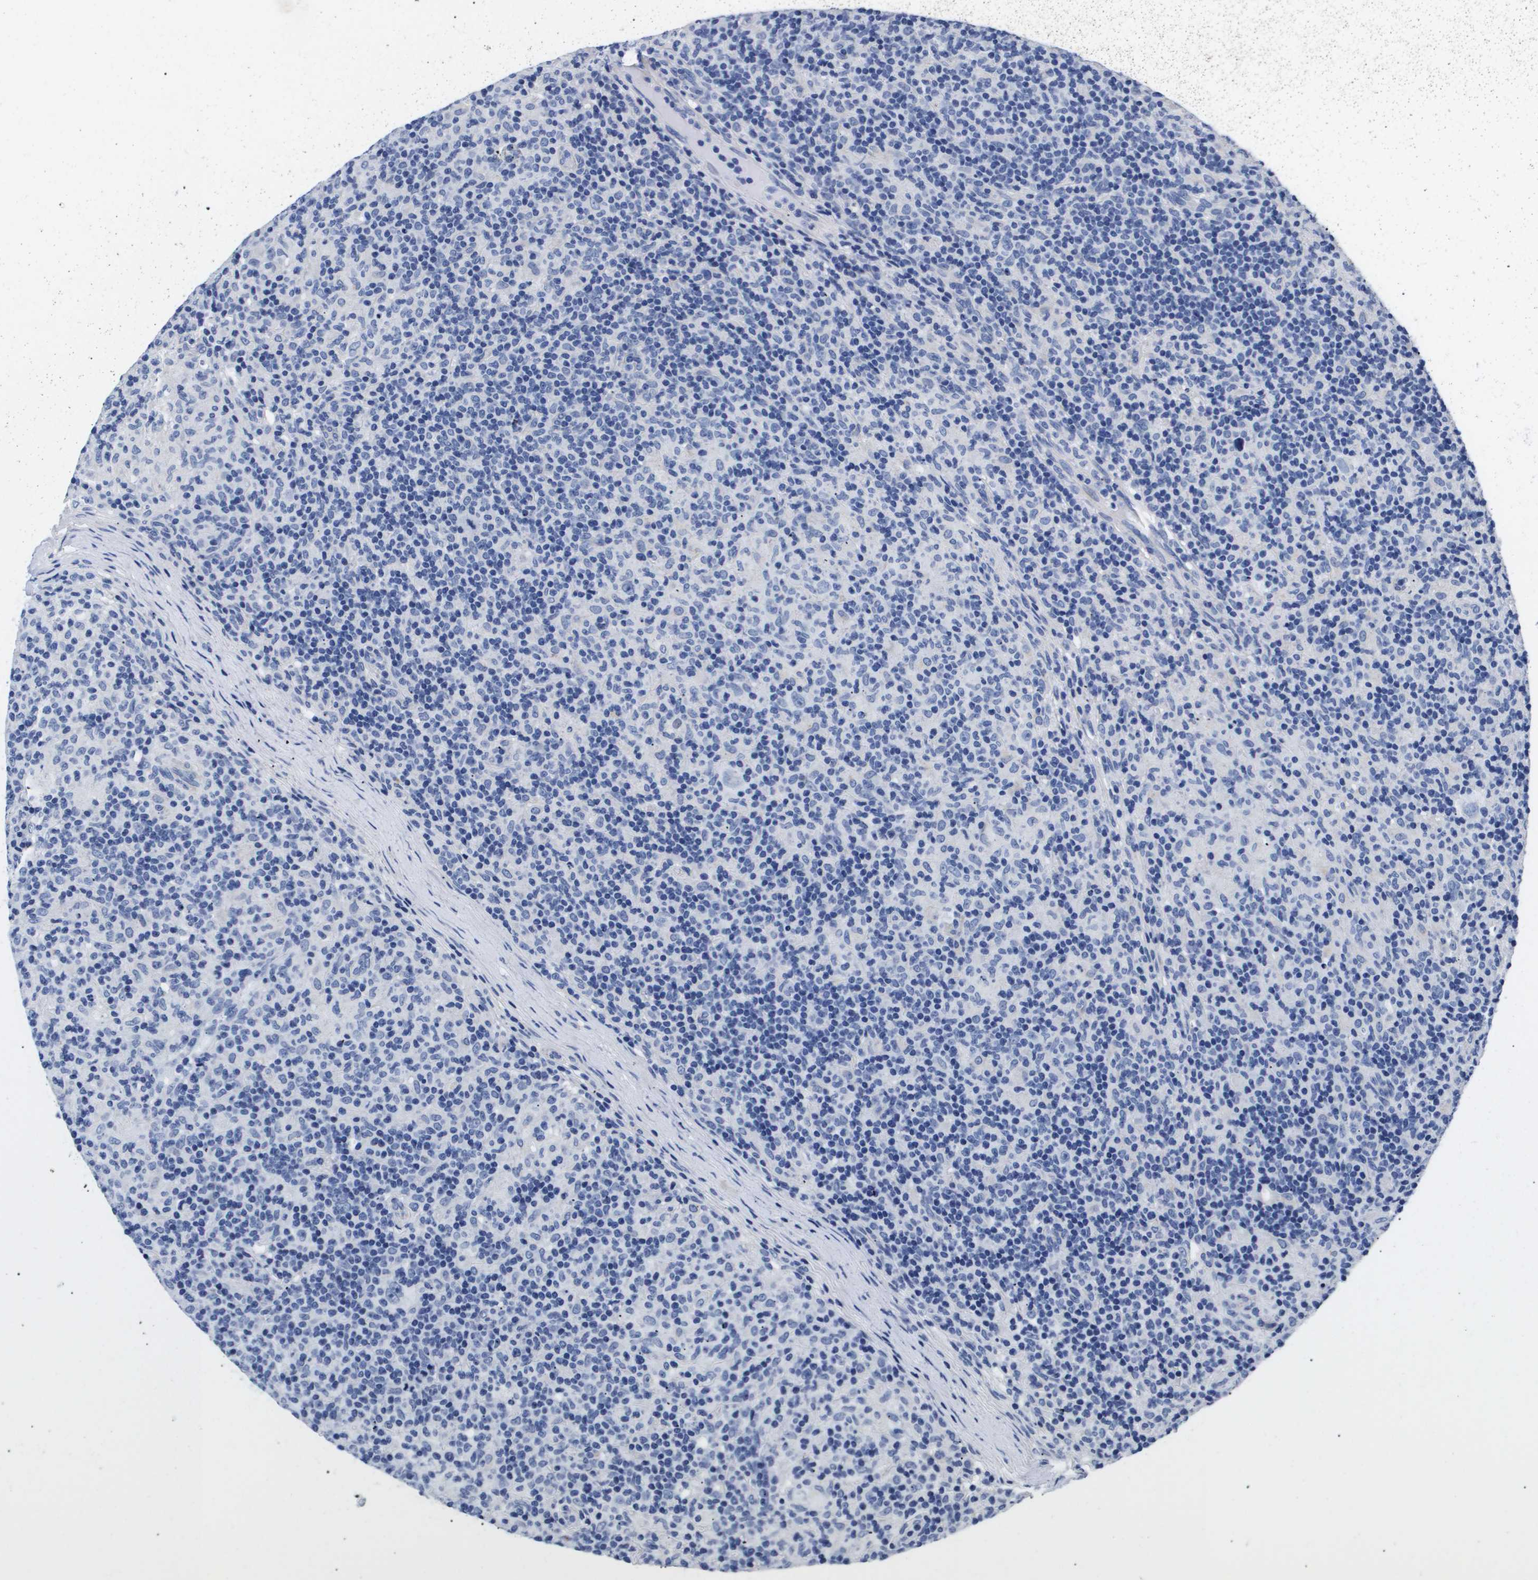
{"staining": {"intensity": "negative", "quantity": "none", "location": "none"}, "tissue": "lymphoma", "cell_type": "Tumor cells", "image_type": "cancer", "snomed": [{"axis": "morphology", "description": "Hodgkin's disease, NOS"}, {"axis": "topography", "description": "Lymph node"}], "caption": "The photomicrograph reveals no significant expression in tumor cells of Hodgkin's disease.", "gene": "ATP6V0A4", "patient": {"sex": "male", "age": 70}}